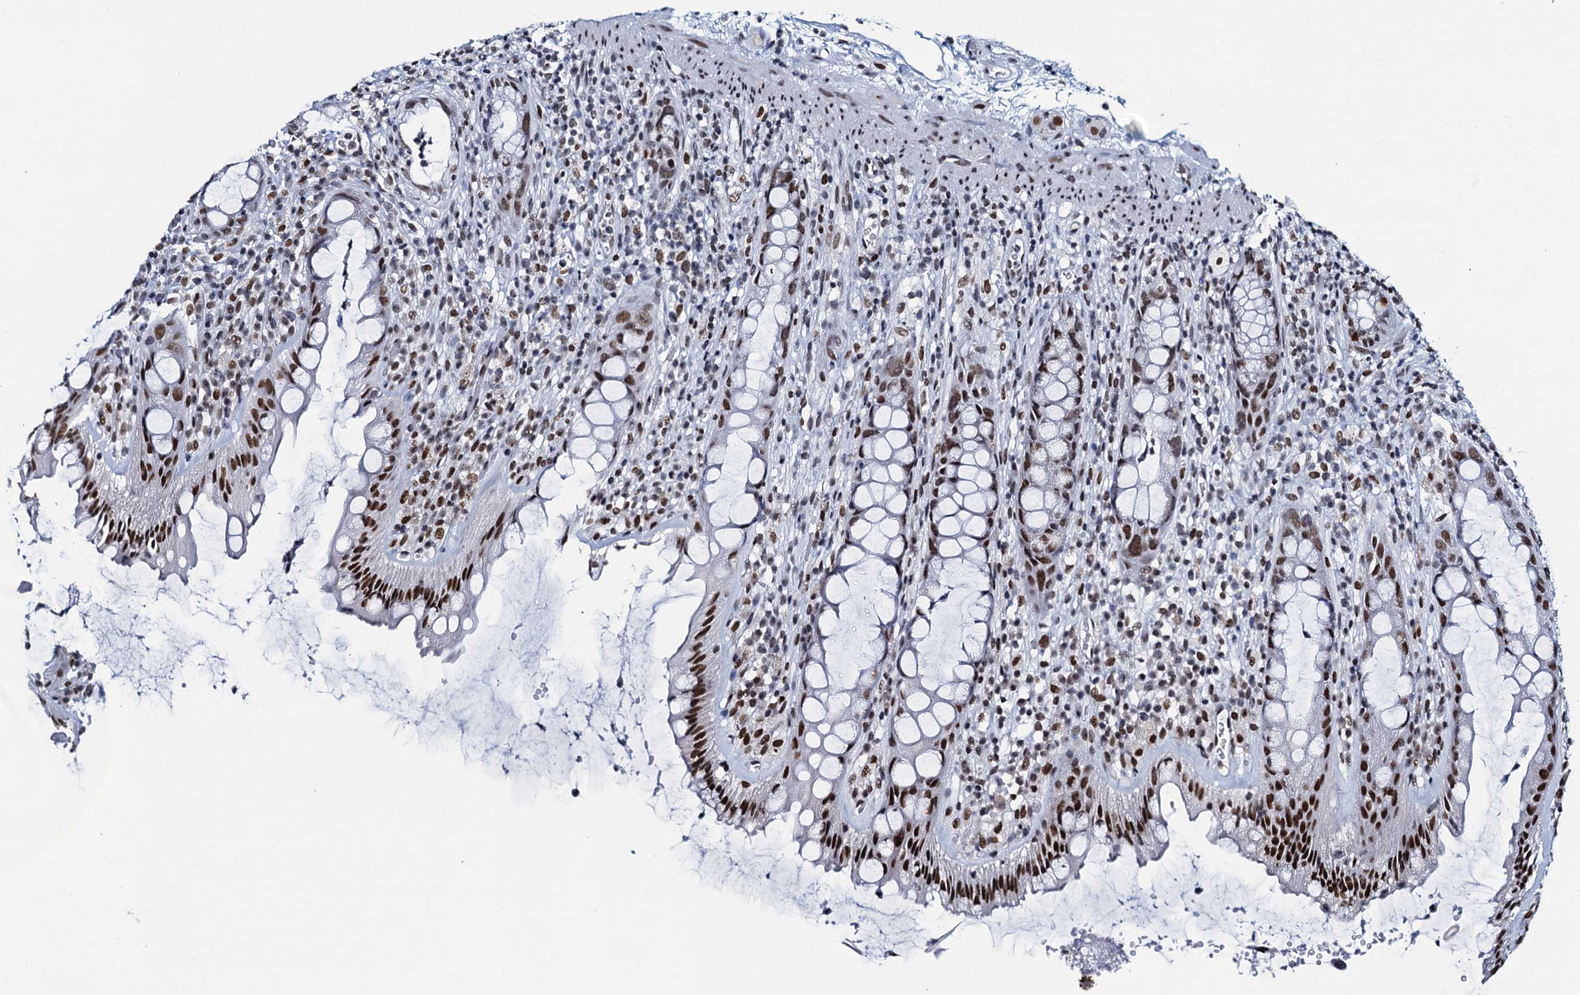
{"staining": {"intensity": "strong", "quantity": ">75%", "location": "nuclear"}, "tissue": "rectum", "cell_type": "Glandular cells", "image_type": "normal", "snomed": [{"axis": "morphology", "description": "Normal tissue, NOS"}, {"axis": "topography", "description": "Rectum"}], "caption": "Immunohistochemical staining of normal rectum reveals >75% levels of strong nuclear protein expression in approximately >75% of glandular cells.", "gene": "HNRNPUL2", "patient": {"sex": "female", "age": 57}}